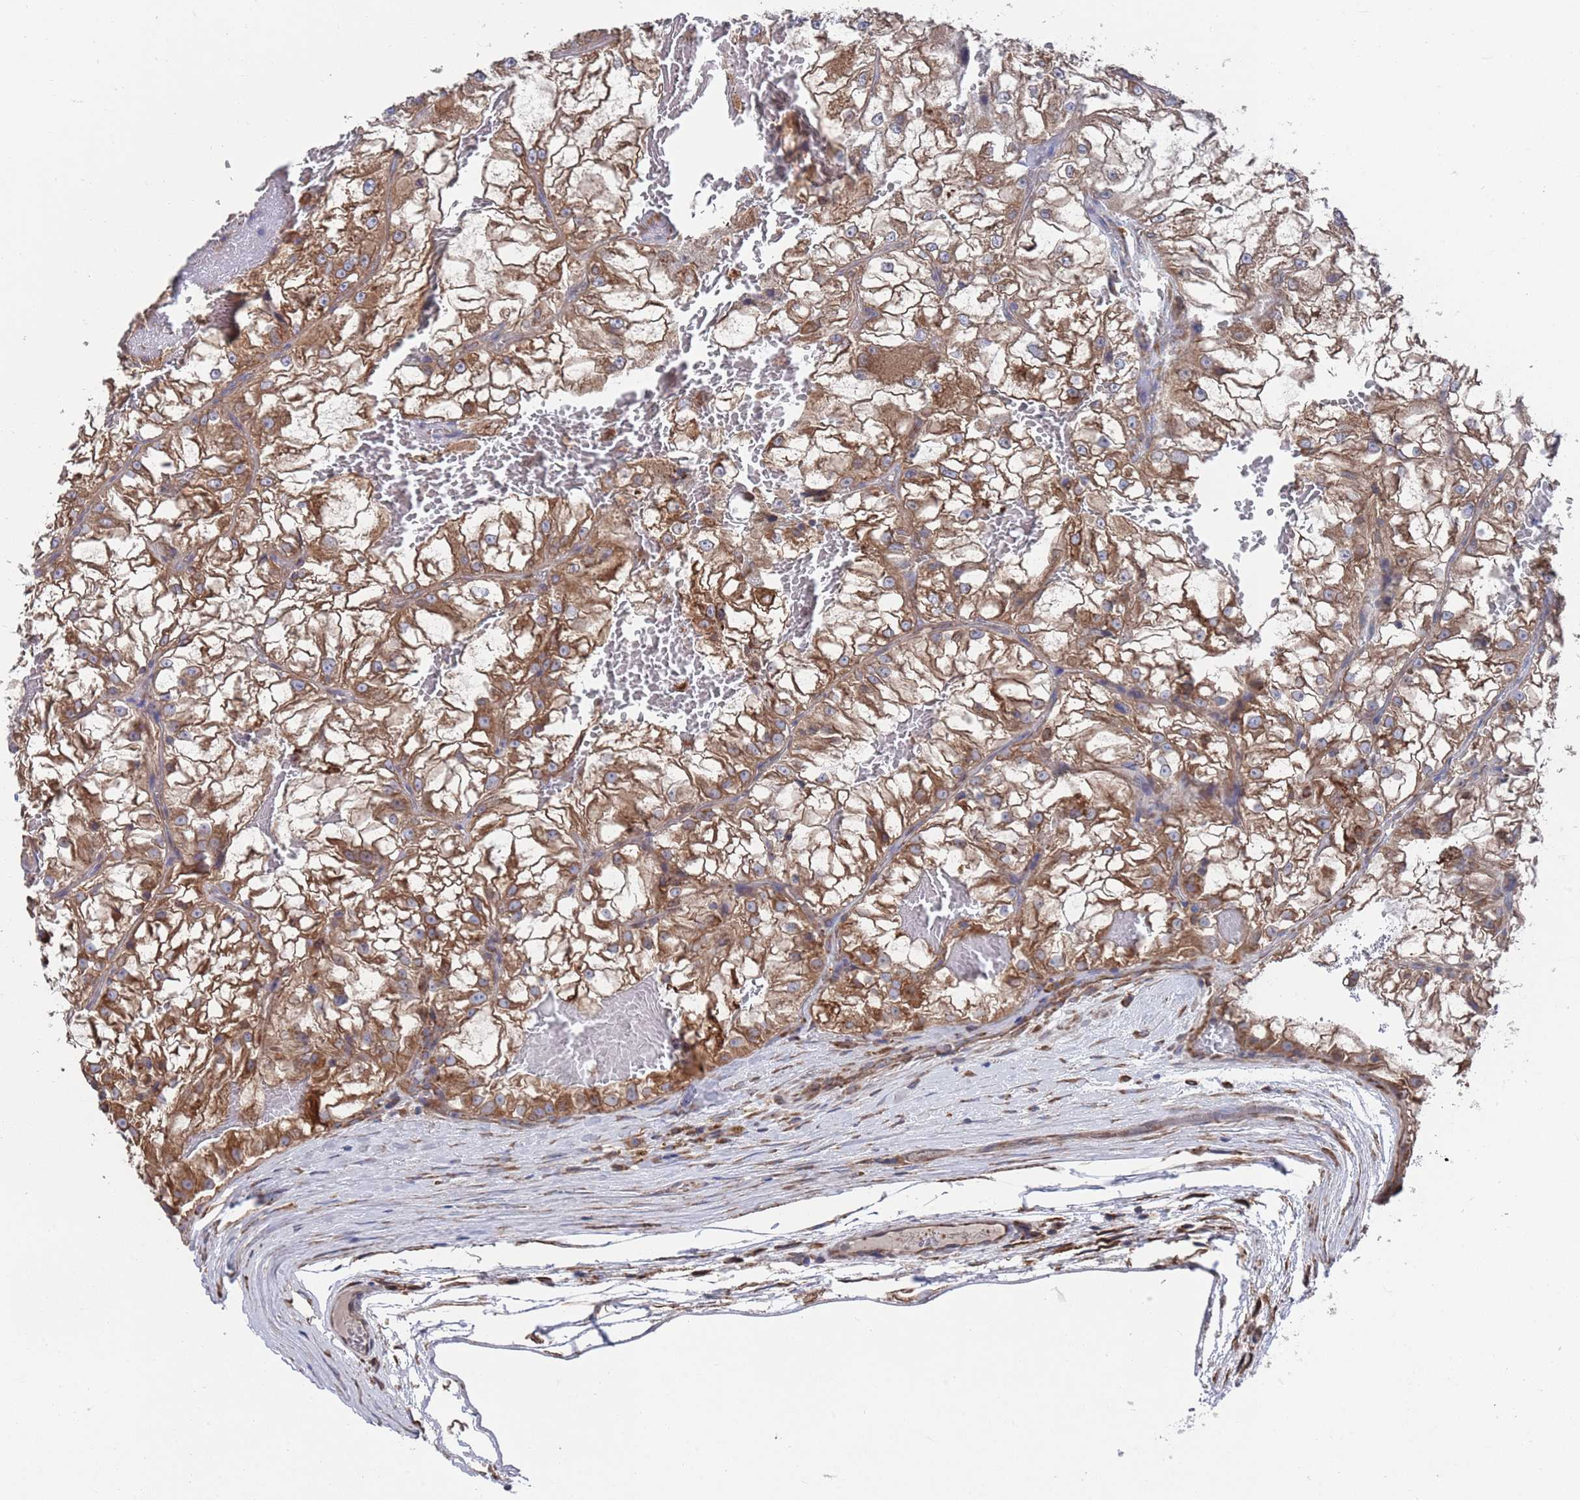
{"staining": {"intensity": "moderate", "quantity": "25%-75%", "location": "cytoplasmic/membranous"}, "tissue": "renal cancer", "cell_type": "Tumor cells", "image_type": "cancer", "snomed": [{"axis": "morphology", "description": "Adenocarcinoma, NOS"}, {"axis": "topography", "description": "Kidney"}], "caption": "Protein staining of adenocarcinoma (renal) tissue shows moderate cytoplasmic/membranous expression in about 25%-75% of tumor cells.", "gene": "GID8", "patient": {"sex": "female", "age": 72}}